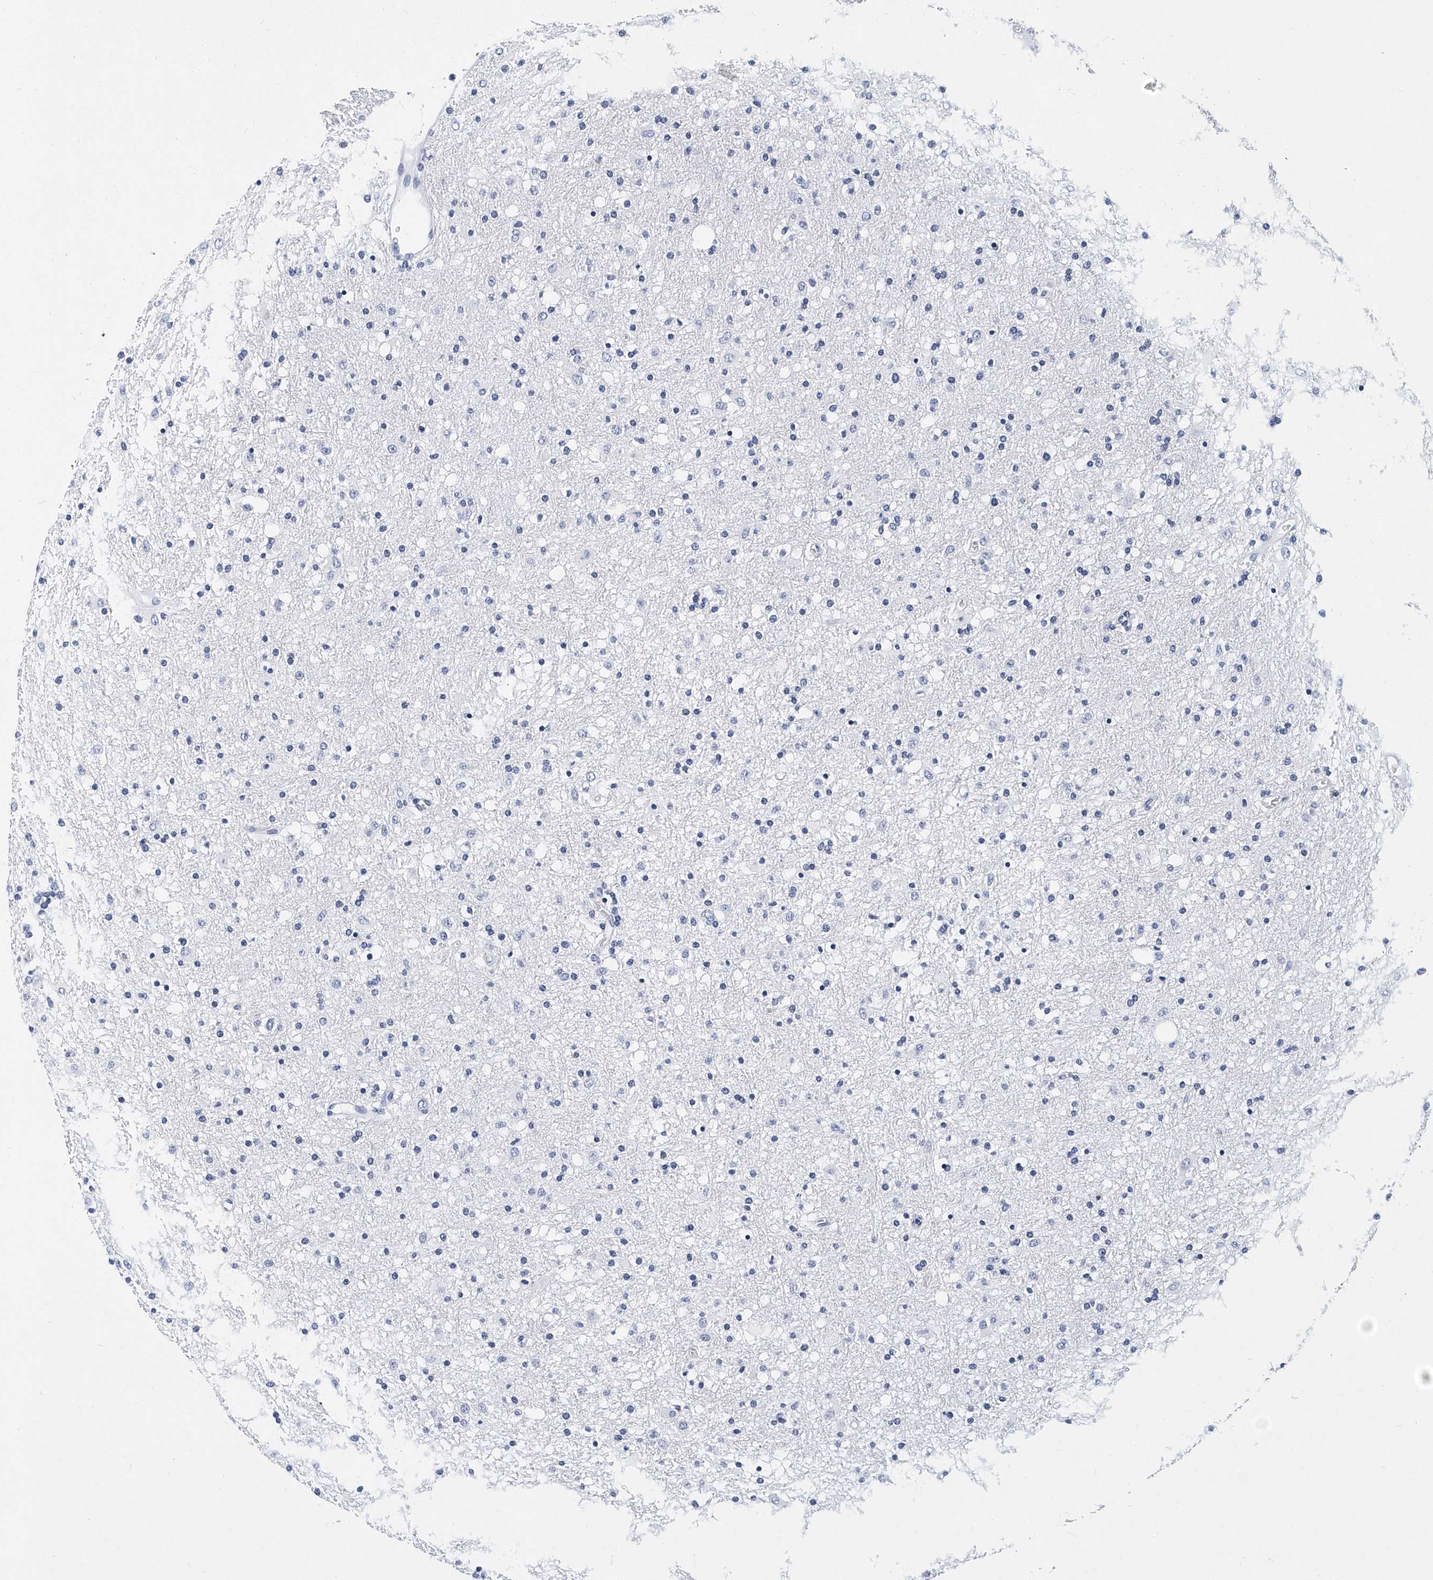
{"staining": {"intensity": "negative", "quantity": "none", "location": "none"}, "tissue": "glioma", "cell_type": "Tumor cells", "image_type": "cancer", "snomed": [{"axis": "morphology", "description": "Glioma, malignant, Low grade"}, {"axis": "topography", "description": "Brain"}], "caption": "A histopathology image of human low-grade glioma (malignant) is negative for staining in tumor cells.", "gene": "ITGA2B", "patient": {"sex": "male", "age": 65}}